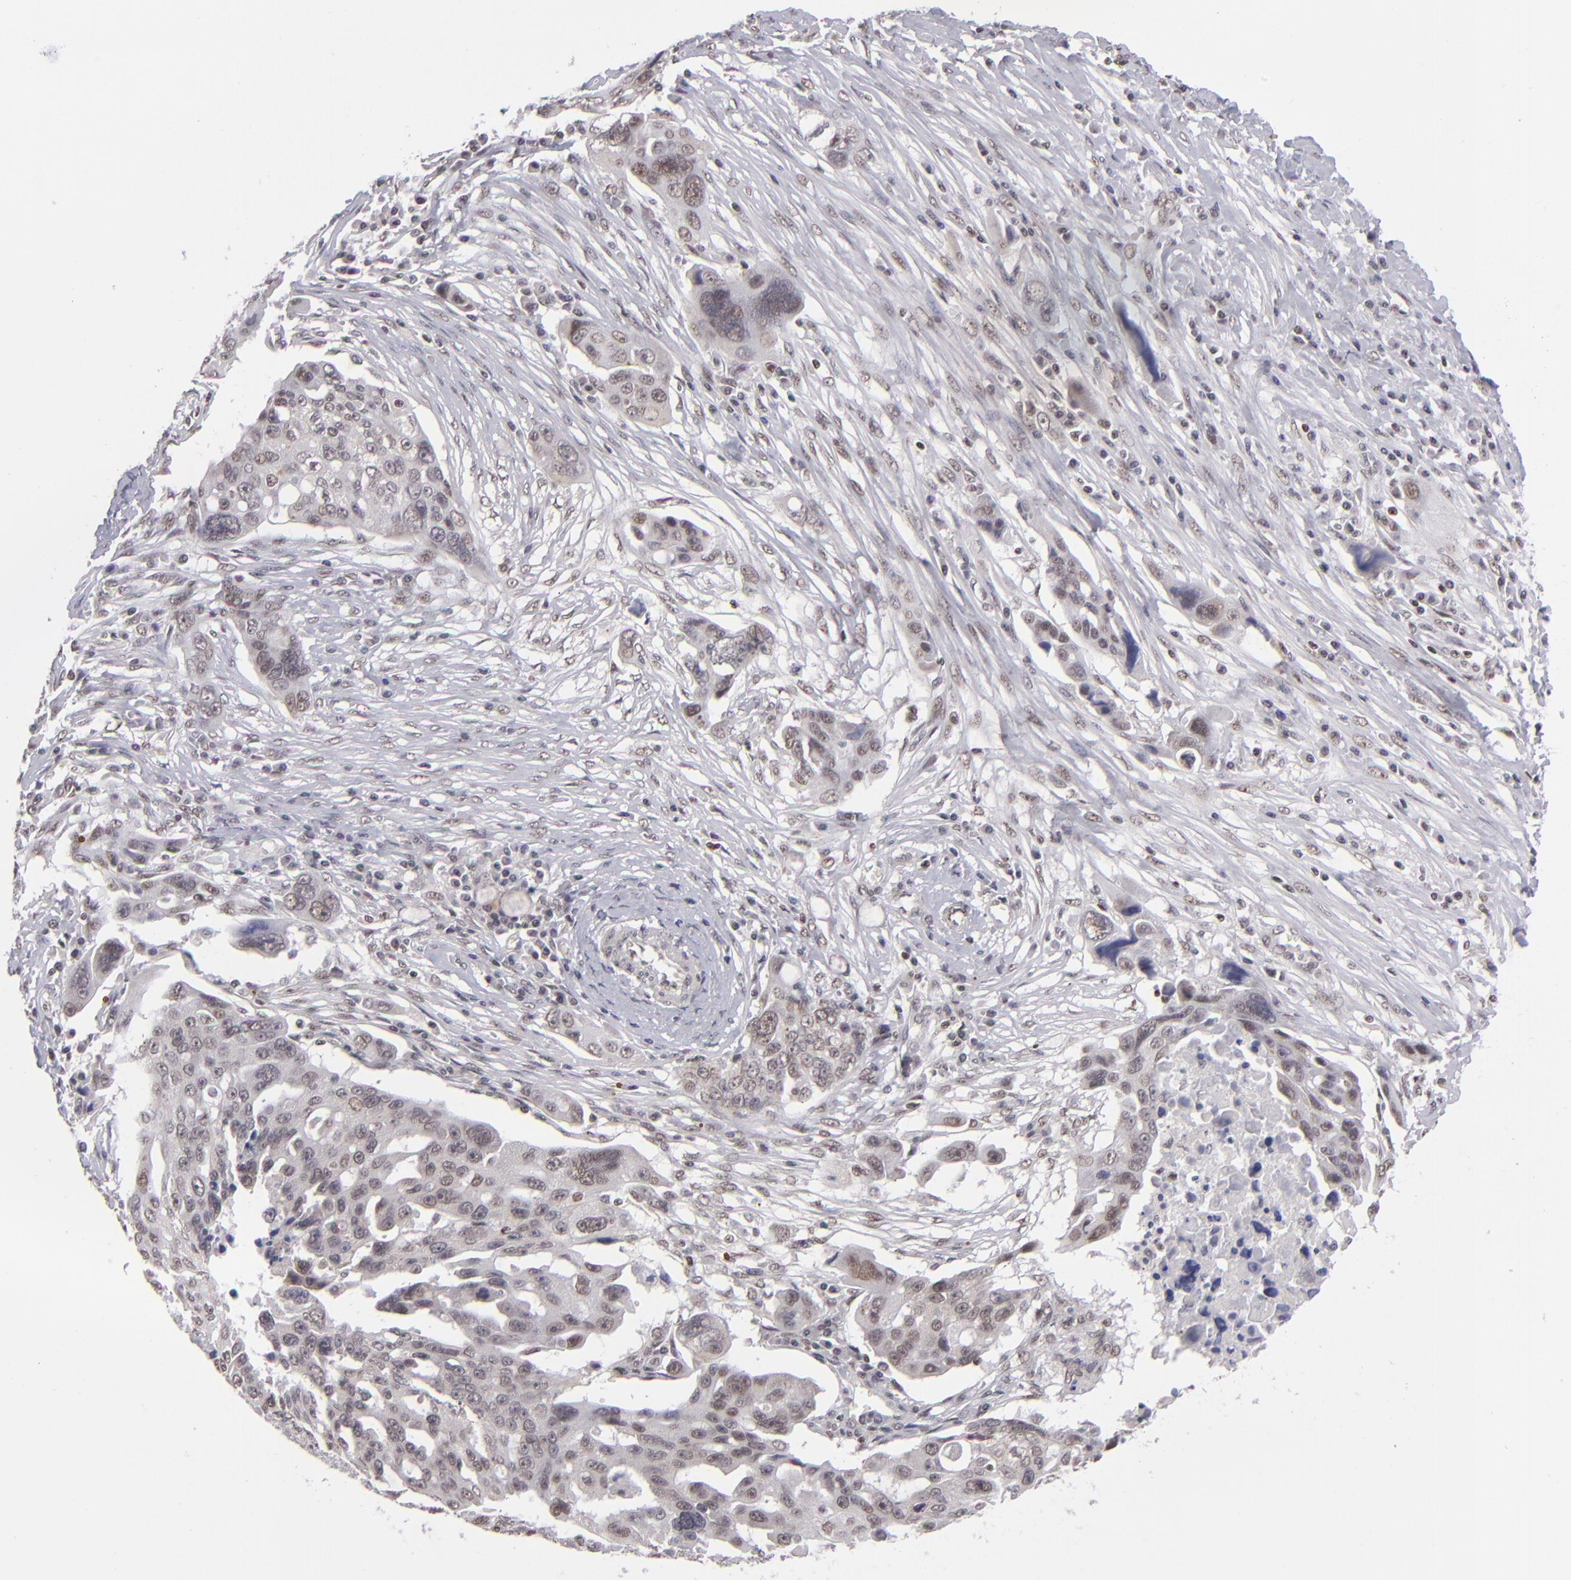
{"staining": {"intensity": "weak", "quantity": "25%-75%", "location": "nuclear"}, "tissue": "ovarian cancer", "cell_type": "Tumor cells", "image_type": "cancer", "snomed": [{"axis": "morphology", "description": "Carcinoma, endometroid"}, {"axis": "topography", "description": "Ovary"}], "caption": "Ovarian endometroid carcinoma stained with a protein marker demonstrates weak staining in tumor cells.", "gene": "MLLT3", "patient": {"sex": "female", "age": 75}}